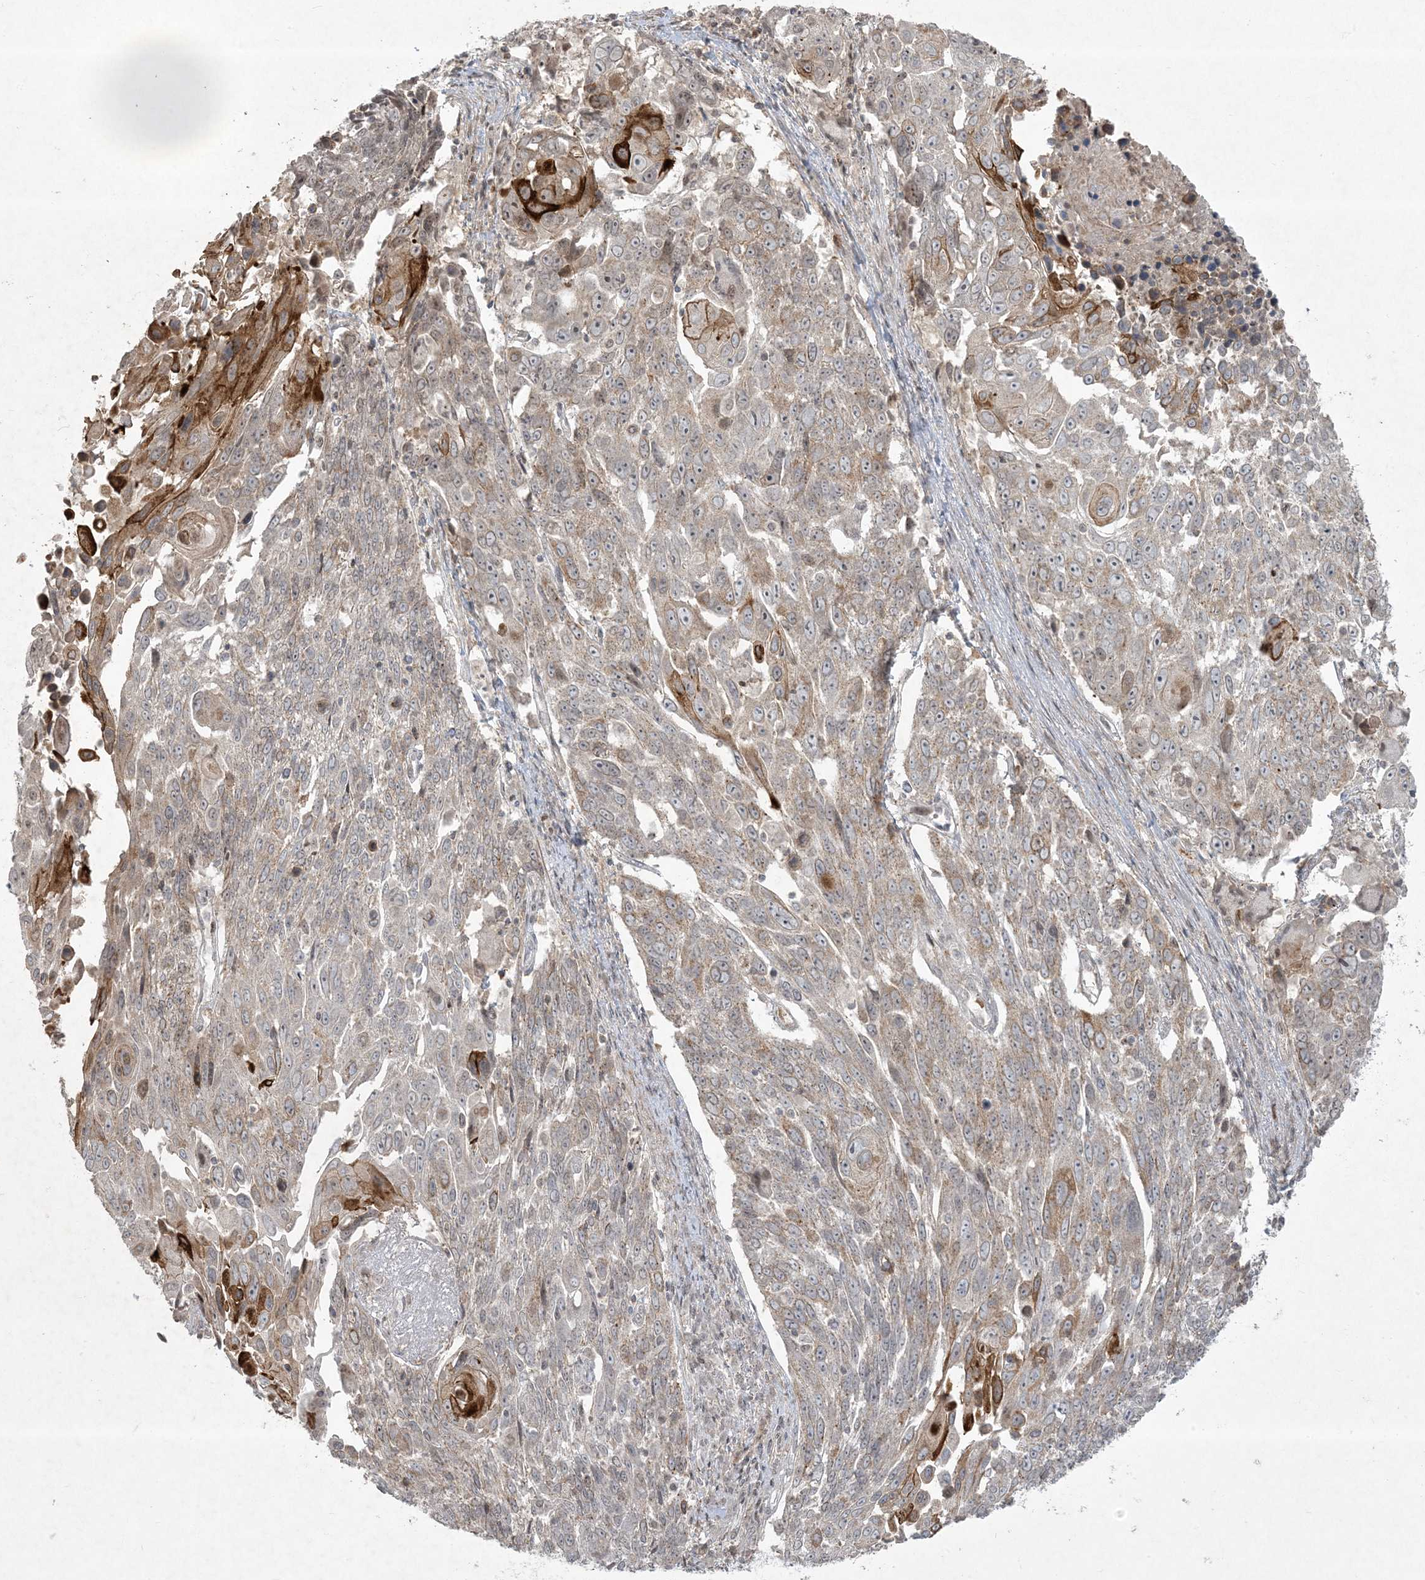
{"staining": {"intensity": "moderate", "quantity": "<25%", "location": "cytoplasmic/membranous"}, "tissue": "lung cancer", "cell_type": "Tumor cells", "image_type": "cancer", "snomed": [{"axis": "morphology", "description": "Squamous cell carcinoma, NOS"}, {"axis": "topography", "description": "Lung"}], "caption": "Immunohistochemistry photomicrograph of squamous cell carcinoma (lung) stained for a protein (brown), which displays low levels of moderate cytoplasmic/membranous staining in about <25% of tumor cells.", "gene": "ZNF263", "patient": {"sex": "male", "age": 66}}